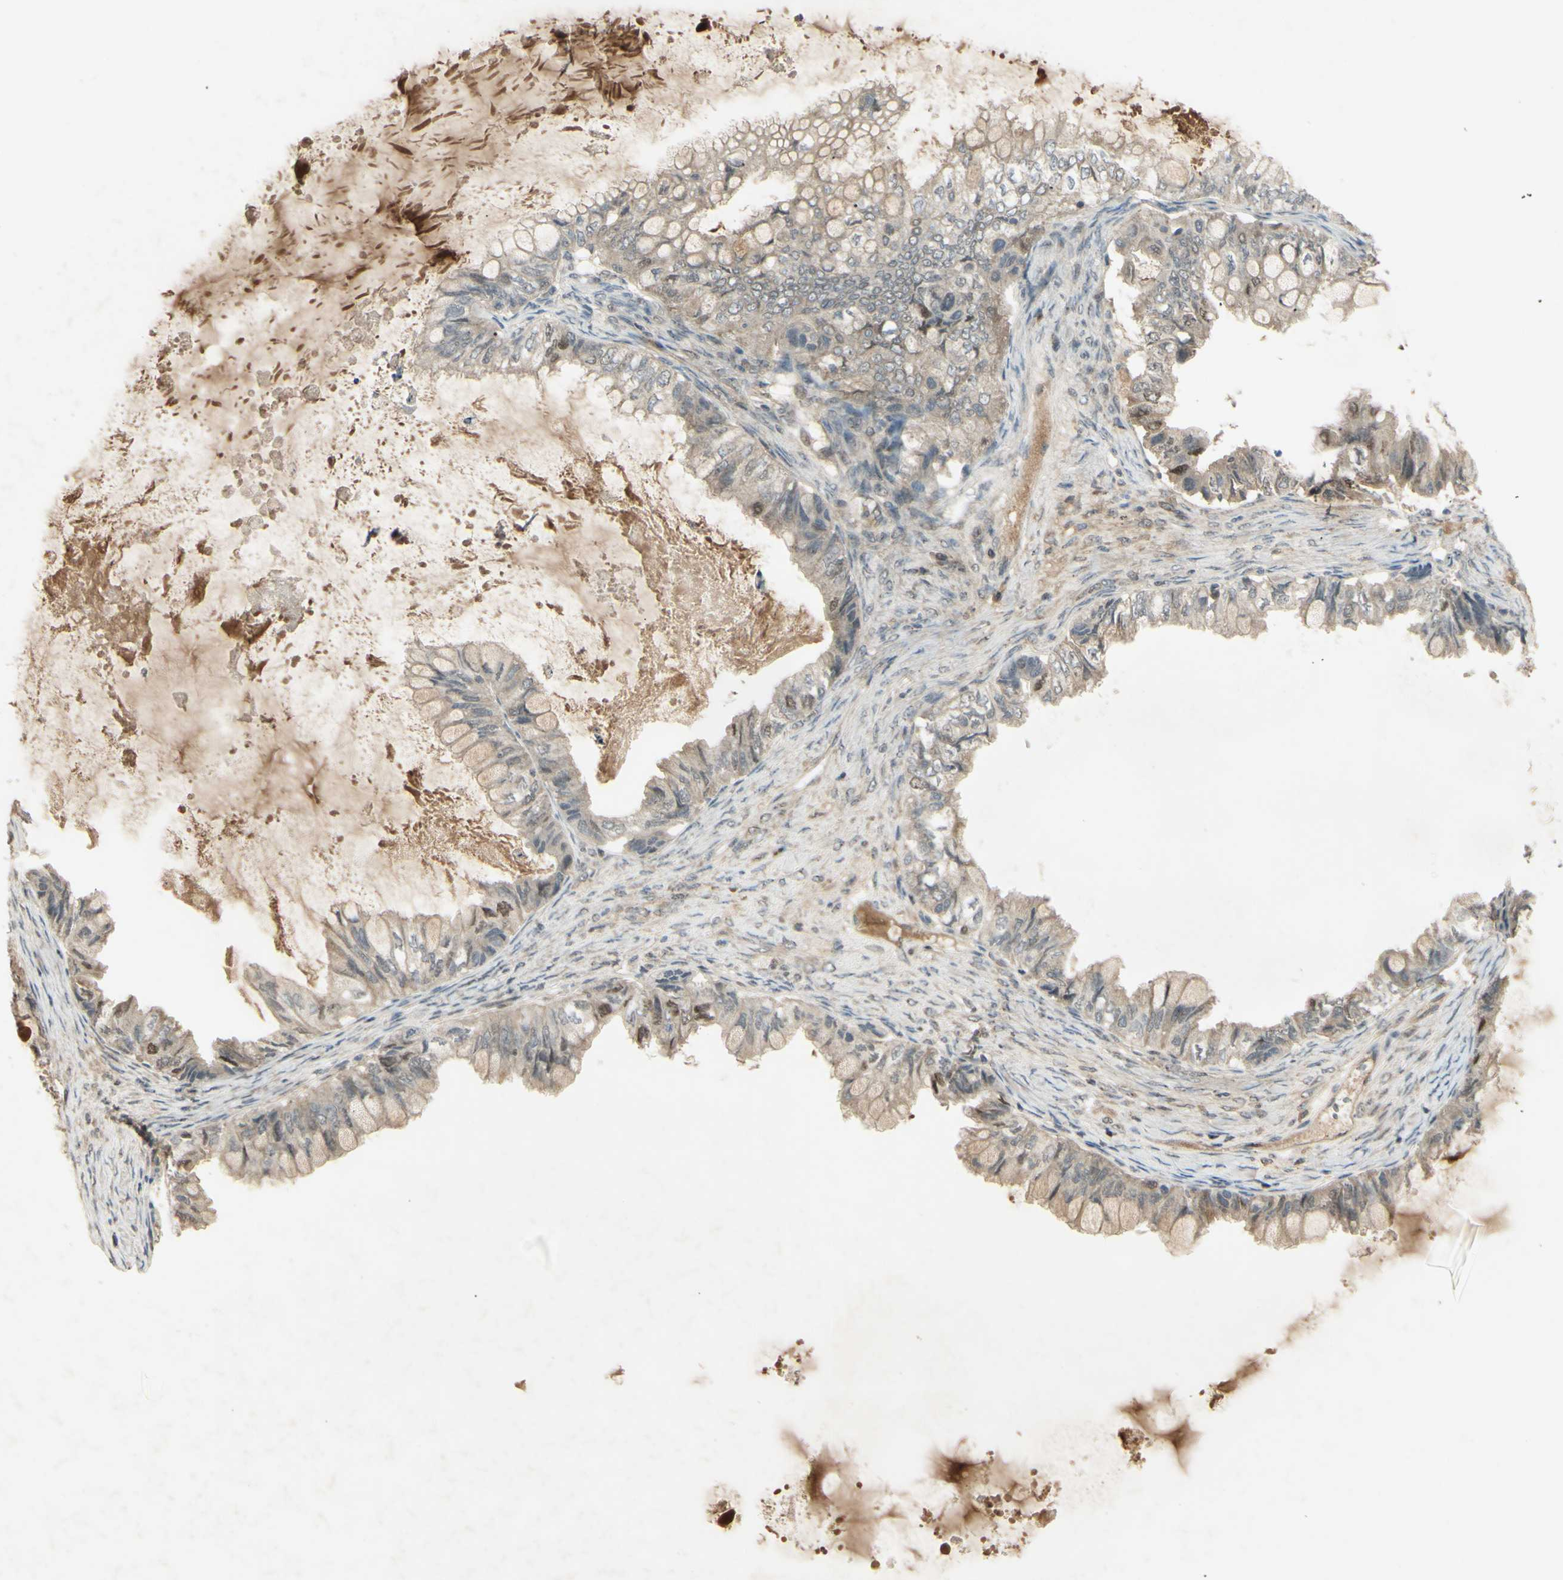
{"staining": {"intensity": "moderate", "quantity": "<25%", "location": "nuclear"}, "tissue": "ovarian cancer", "cell_type": "Tumor cells", "image_type": "cancer", "snomed": [{"axis": "morphology", "description": "Cystadenocarcinoma, mucinous, NOS"}, {"axis": "topography", "description": "Ovary"}], "caption": "The histopathology image reveals a brown stain indicating the presence of a protein in the nuclear of tumor cells in ovarian mucinous cystadenocarcinoma. (Brightfield microscopy of DAB IHC at high magnification).", "gene": "RAD18", "patient": {"sex": "female", "age": 80}}